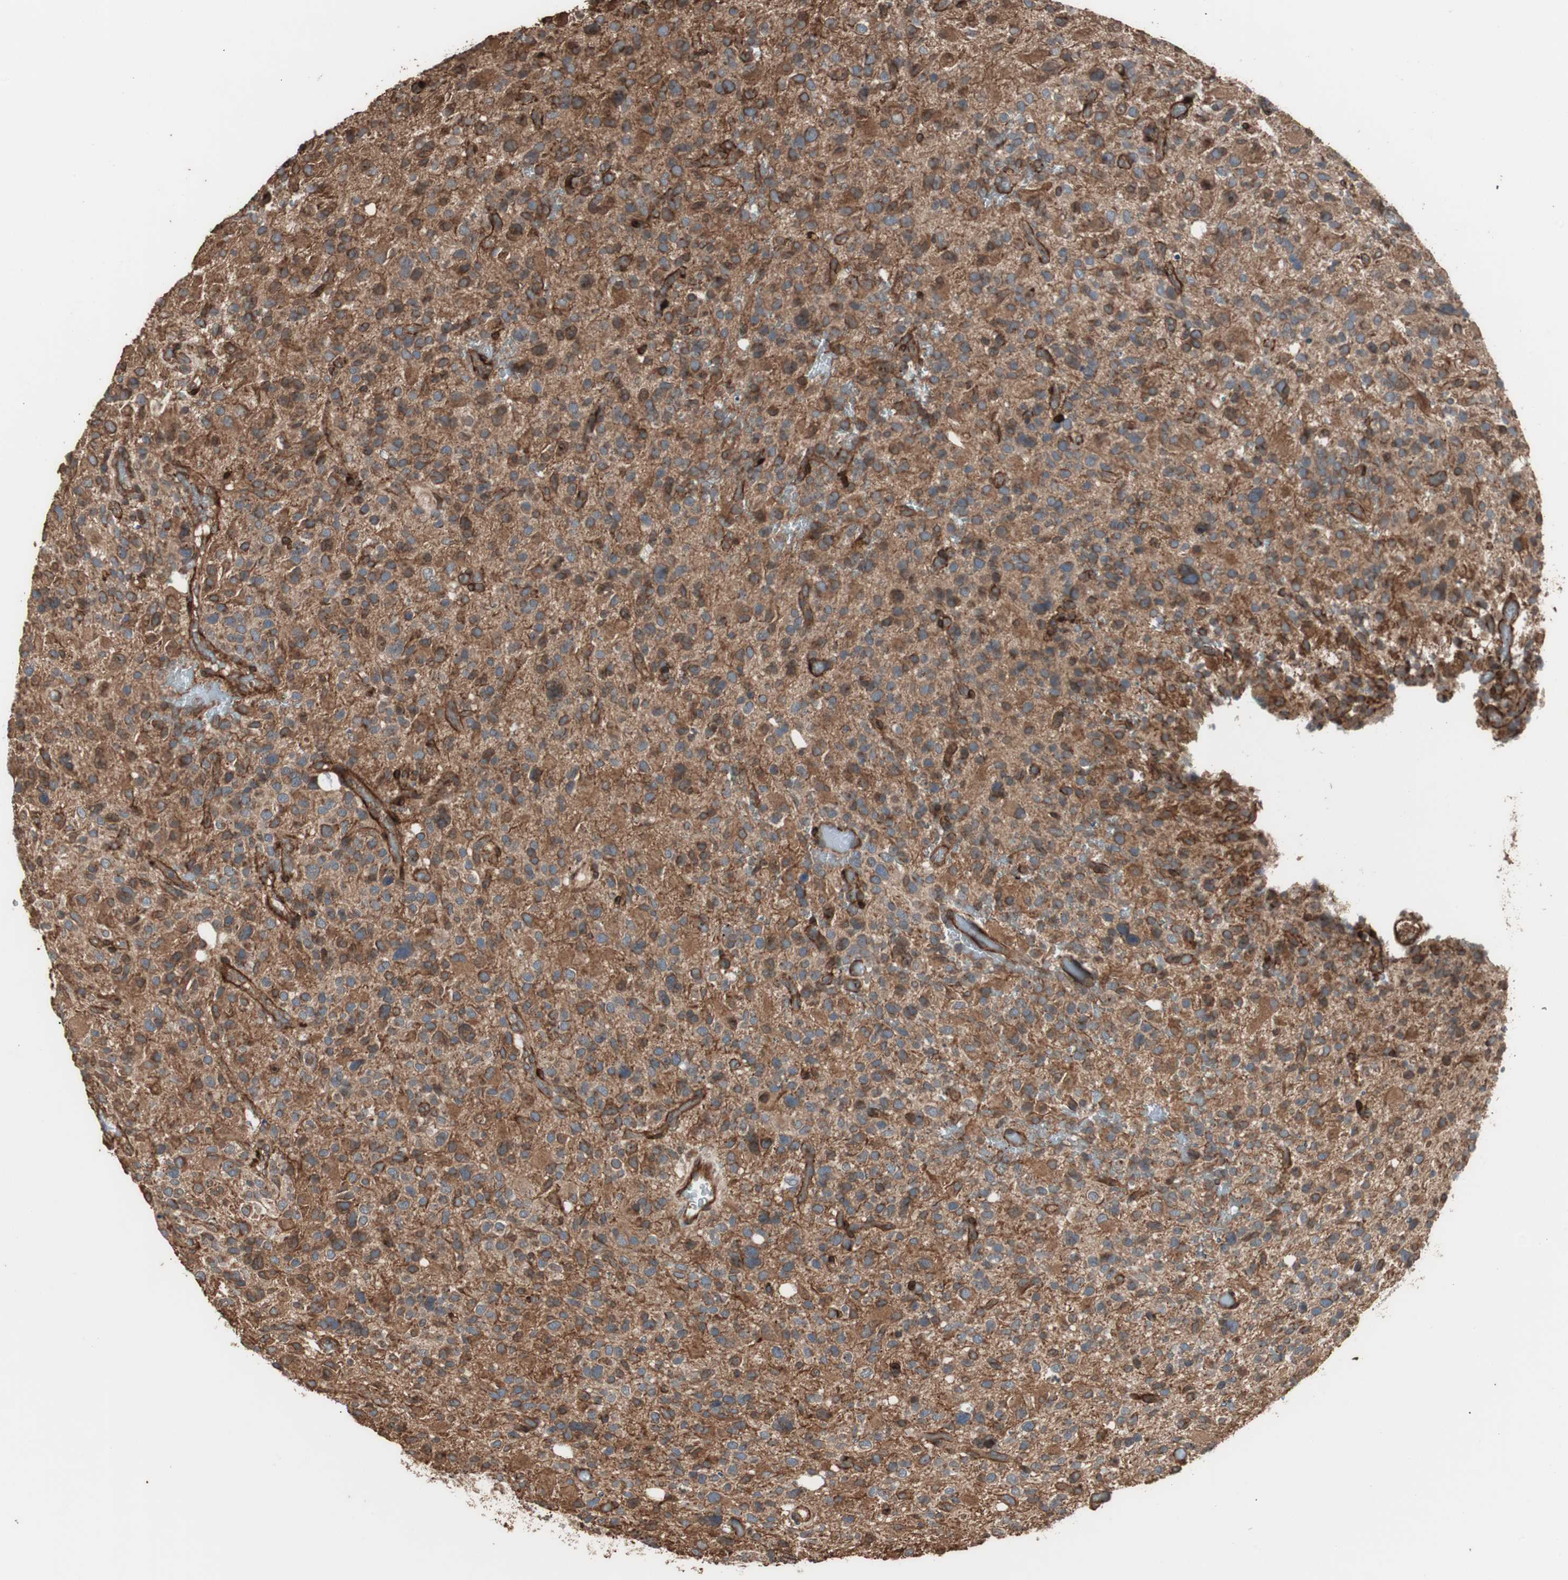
{"staining": {"intensity": "moderate", "quantity": "25%-75%", "location": "cytoplasmic/membranous"}, "tissue": "glioma", "cell_type": "Tumor cells", "image_type": "cancer", "snomed": [{"axis": "morphology", "description": "Glioma, malignant, High grade"}, {"axis": "topography", "description": "Brain"}], "caption": "Brown immunohistochemical staining in malignant glioma (high-grade) reveals moderate cytoplasmic/membranous positivity in about 25%-75% of tumor cells.", "gene": "LZTS1", "patient": {"sex": "male", "age": 48}}